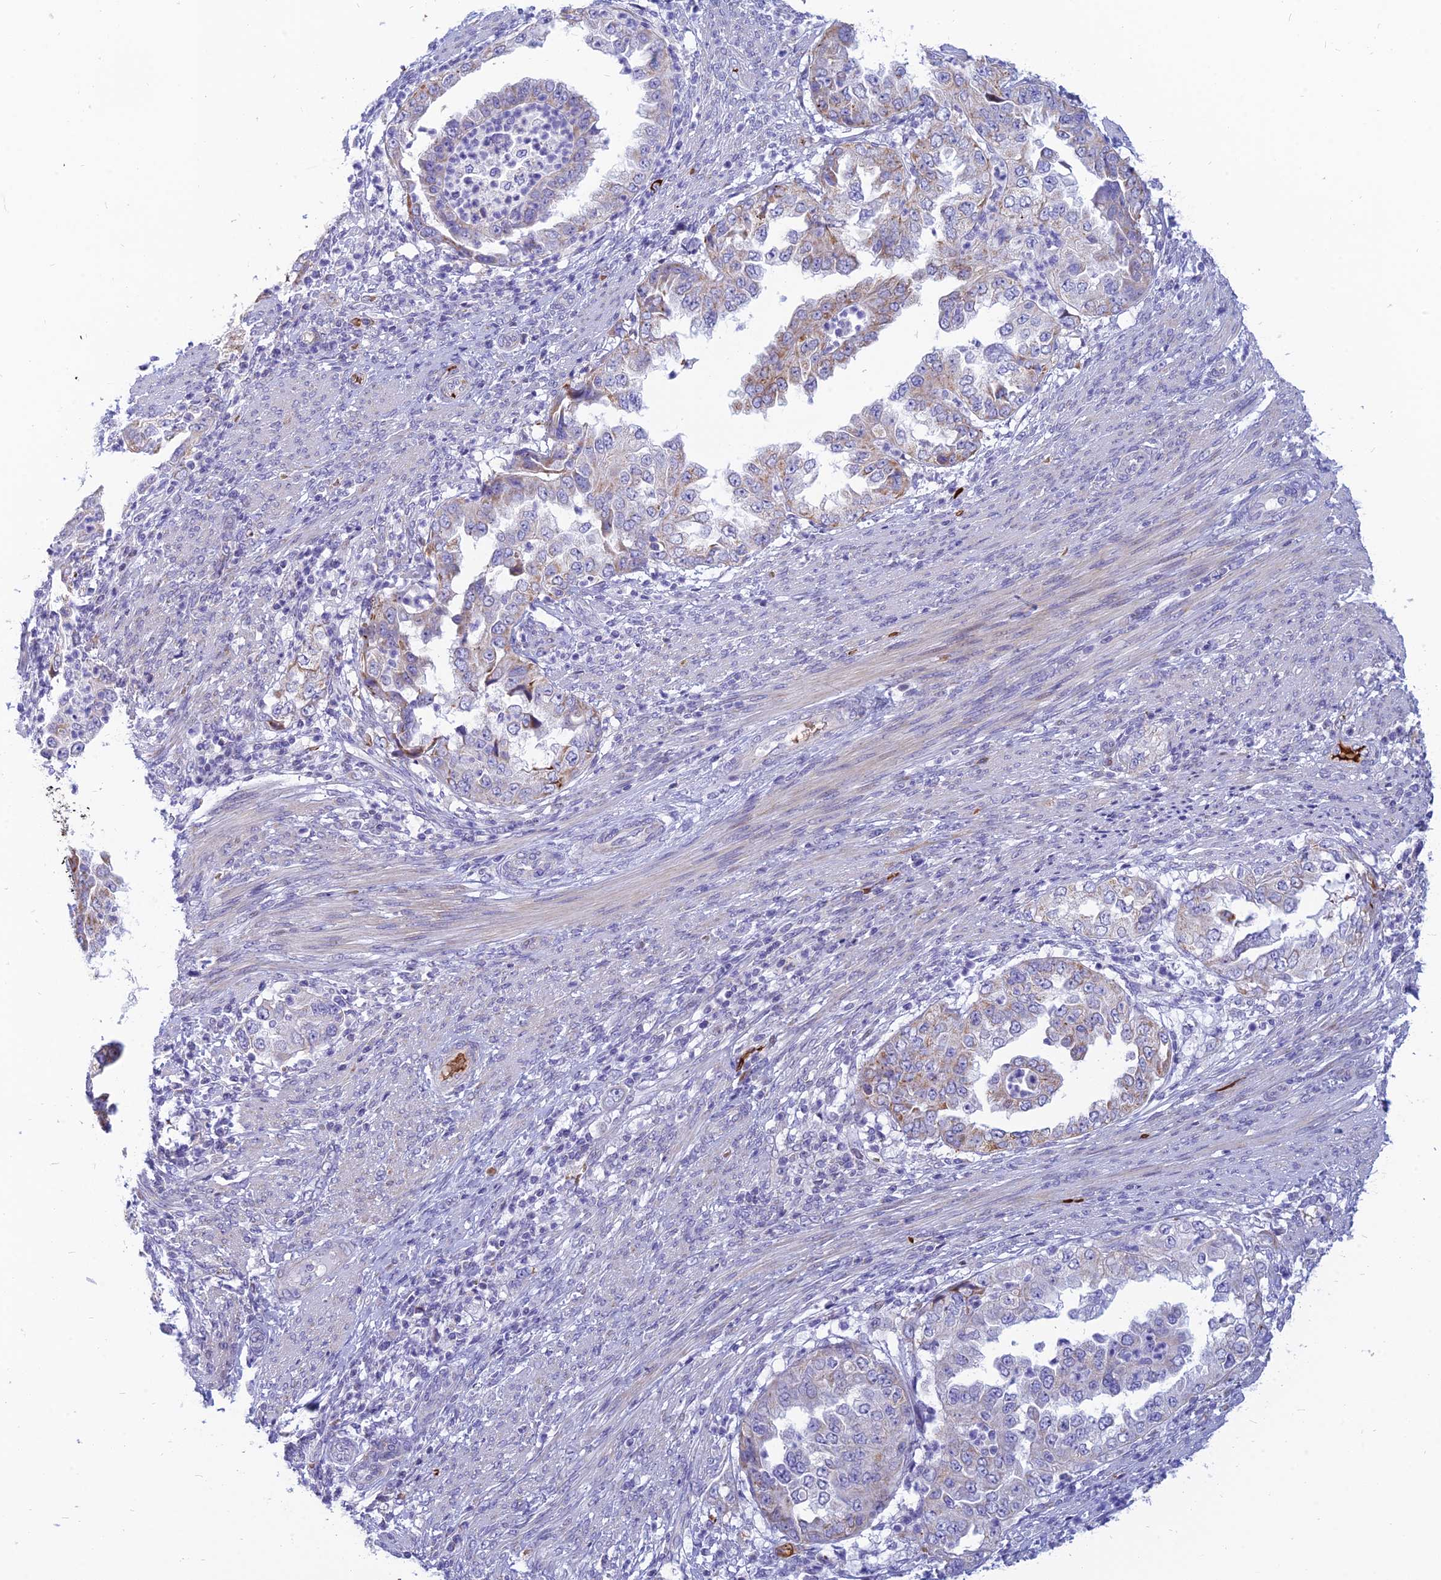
{"staining": {"intensity": "weak", "quantity": "<25%", "location": "cytoplasmic/membranous"}, "tissue": "endometrial cancer", "cell_type": "Tumor cells", "image_type": "cancer", "snomed": [{"axis": "morphology", "description": "Adenocarcinoma, NOS"}, {"axis": "topography", "description": "Endometrium"}], "caption": "Immunohistochemistry (IHC) histopathology image of adenocarcinoma (endometrial) stained for a protein (brown), which exhibits no staining in tumor cells.", "gene": "HHAT", "patient": {"sex": "female", "age": 85}}